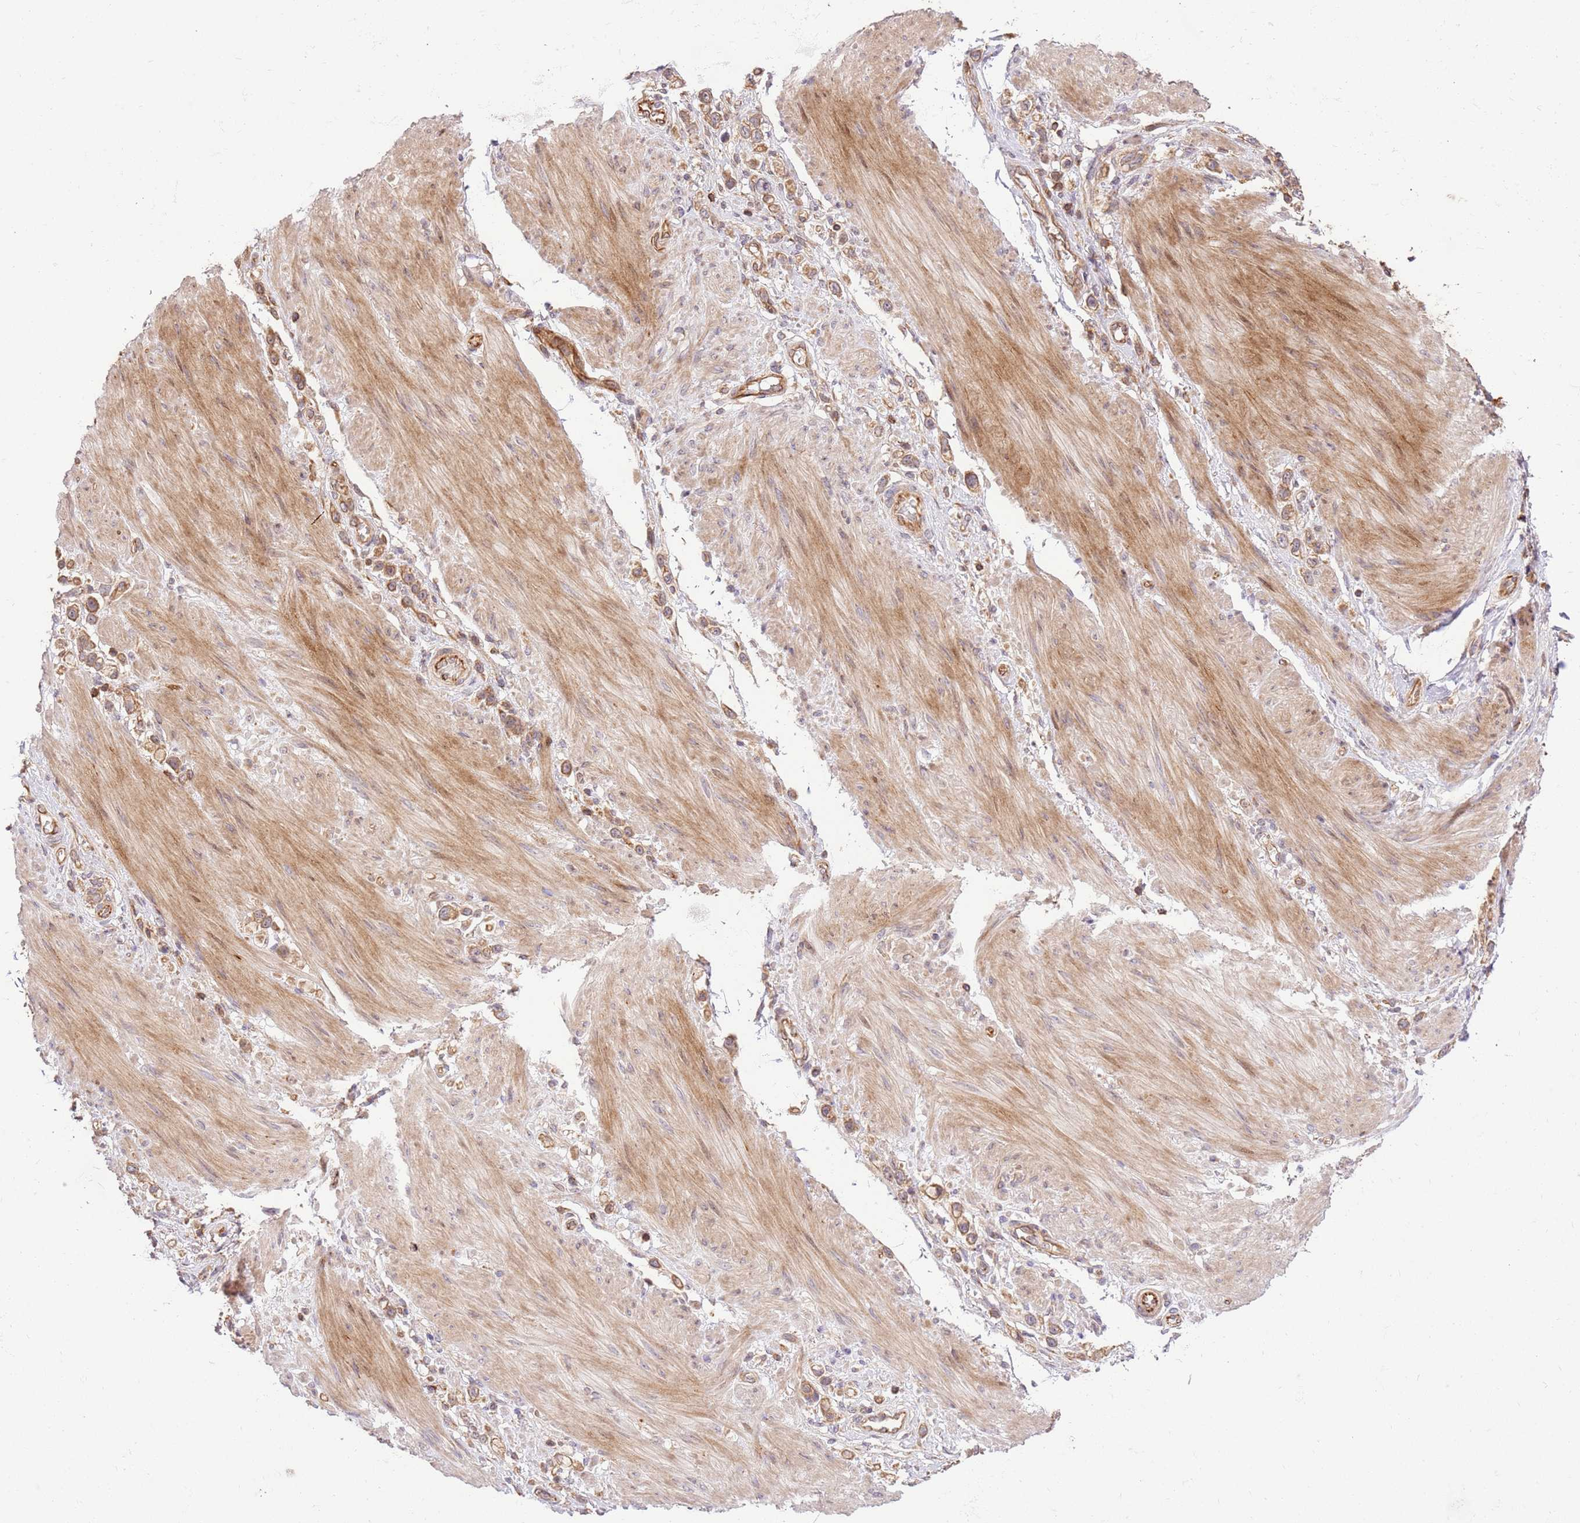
{"staining": {"intensity": "weak", "quantity": ">75%", "location": "cytoplasmic/membranous"}, "tissue": "stomach cancer", "cell_type": "Tumor cells", "image_type": "cancer", "snomed": [{"axis": "morphology", "description": "Adenocarcinoma, NOS"}, {"axis": "topography", "description": "Stomach"}], "caption": "An immunohistochemistry (IHC) image of neoplastic tissue is shown. Protein staining in brown highlights weak cytoplasmic/membranous positivity in adenocarcinoma (stomach) within tumor cells.", "gene": "KATNAL2", "patient": {"sex": "female", "age": 65}}